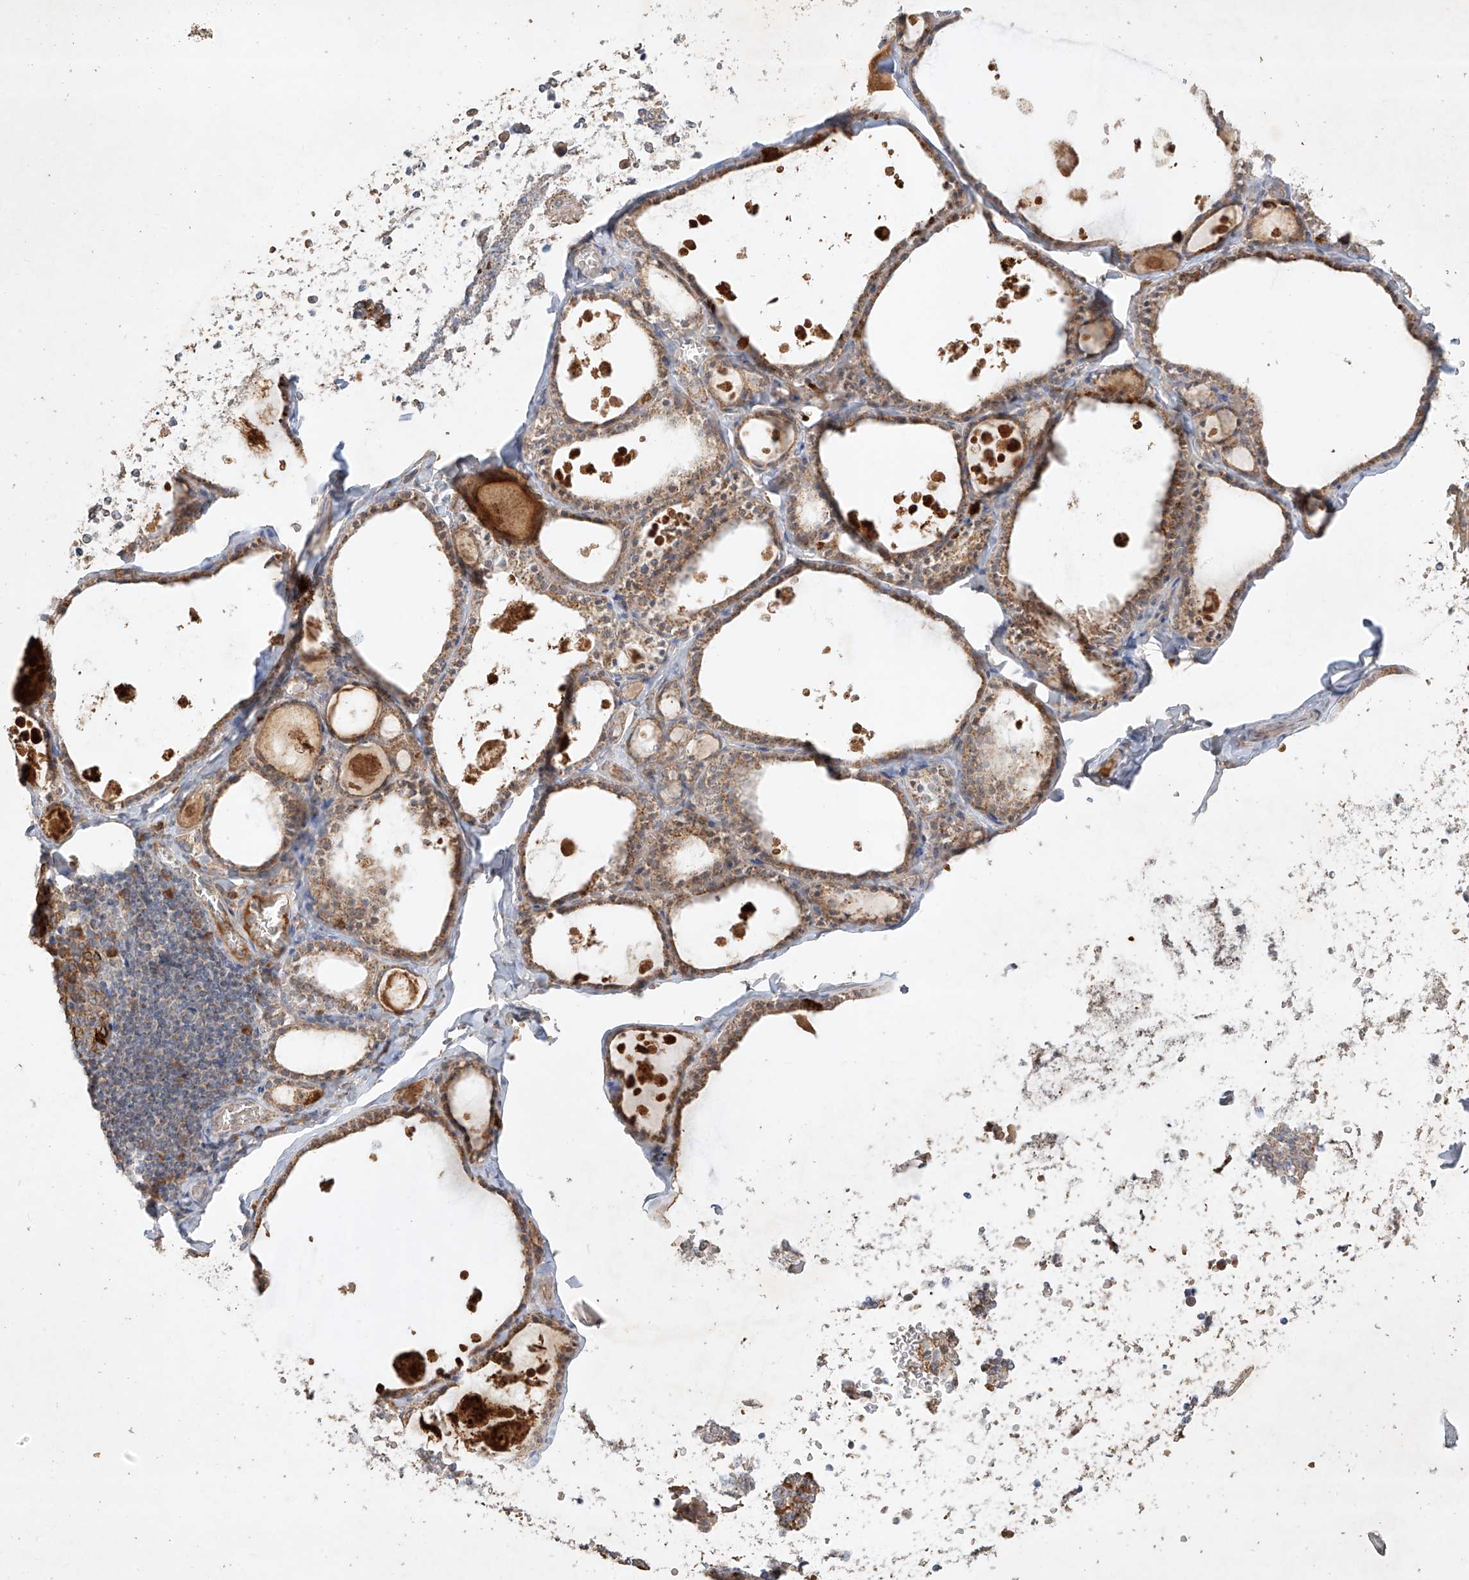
{"staining": {"intensity": "moderate", "quantity": ">75%", "location": "cytoplasmic/membranous"}, "tissue": "thyroid gland", "cell_type": "Glandular cells", "image_type": "normal", "snomed": [{"axis": "morphology", "description": "Normal tissue, NOS"}, {"axis": "topography", "description": "Thyroid gland"}], "caption": "Immunohistochemistry micrograph of unremarkable thyroid gland: human thyroid gland stained using immunohistochemistry shows medium levels of moderate protein expression localized specifically in the cytoplasmic/membranous of glandular cells, appearing as a cytoplasmic/membranous brown color.", "gene": "KPNA7", "patient": {"sex": "male", "age": 56}}